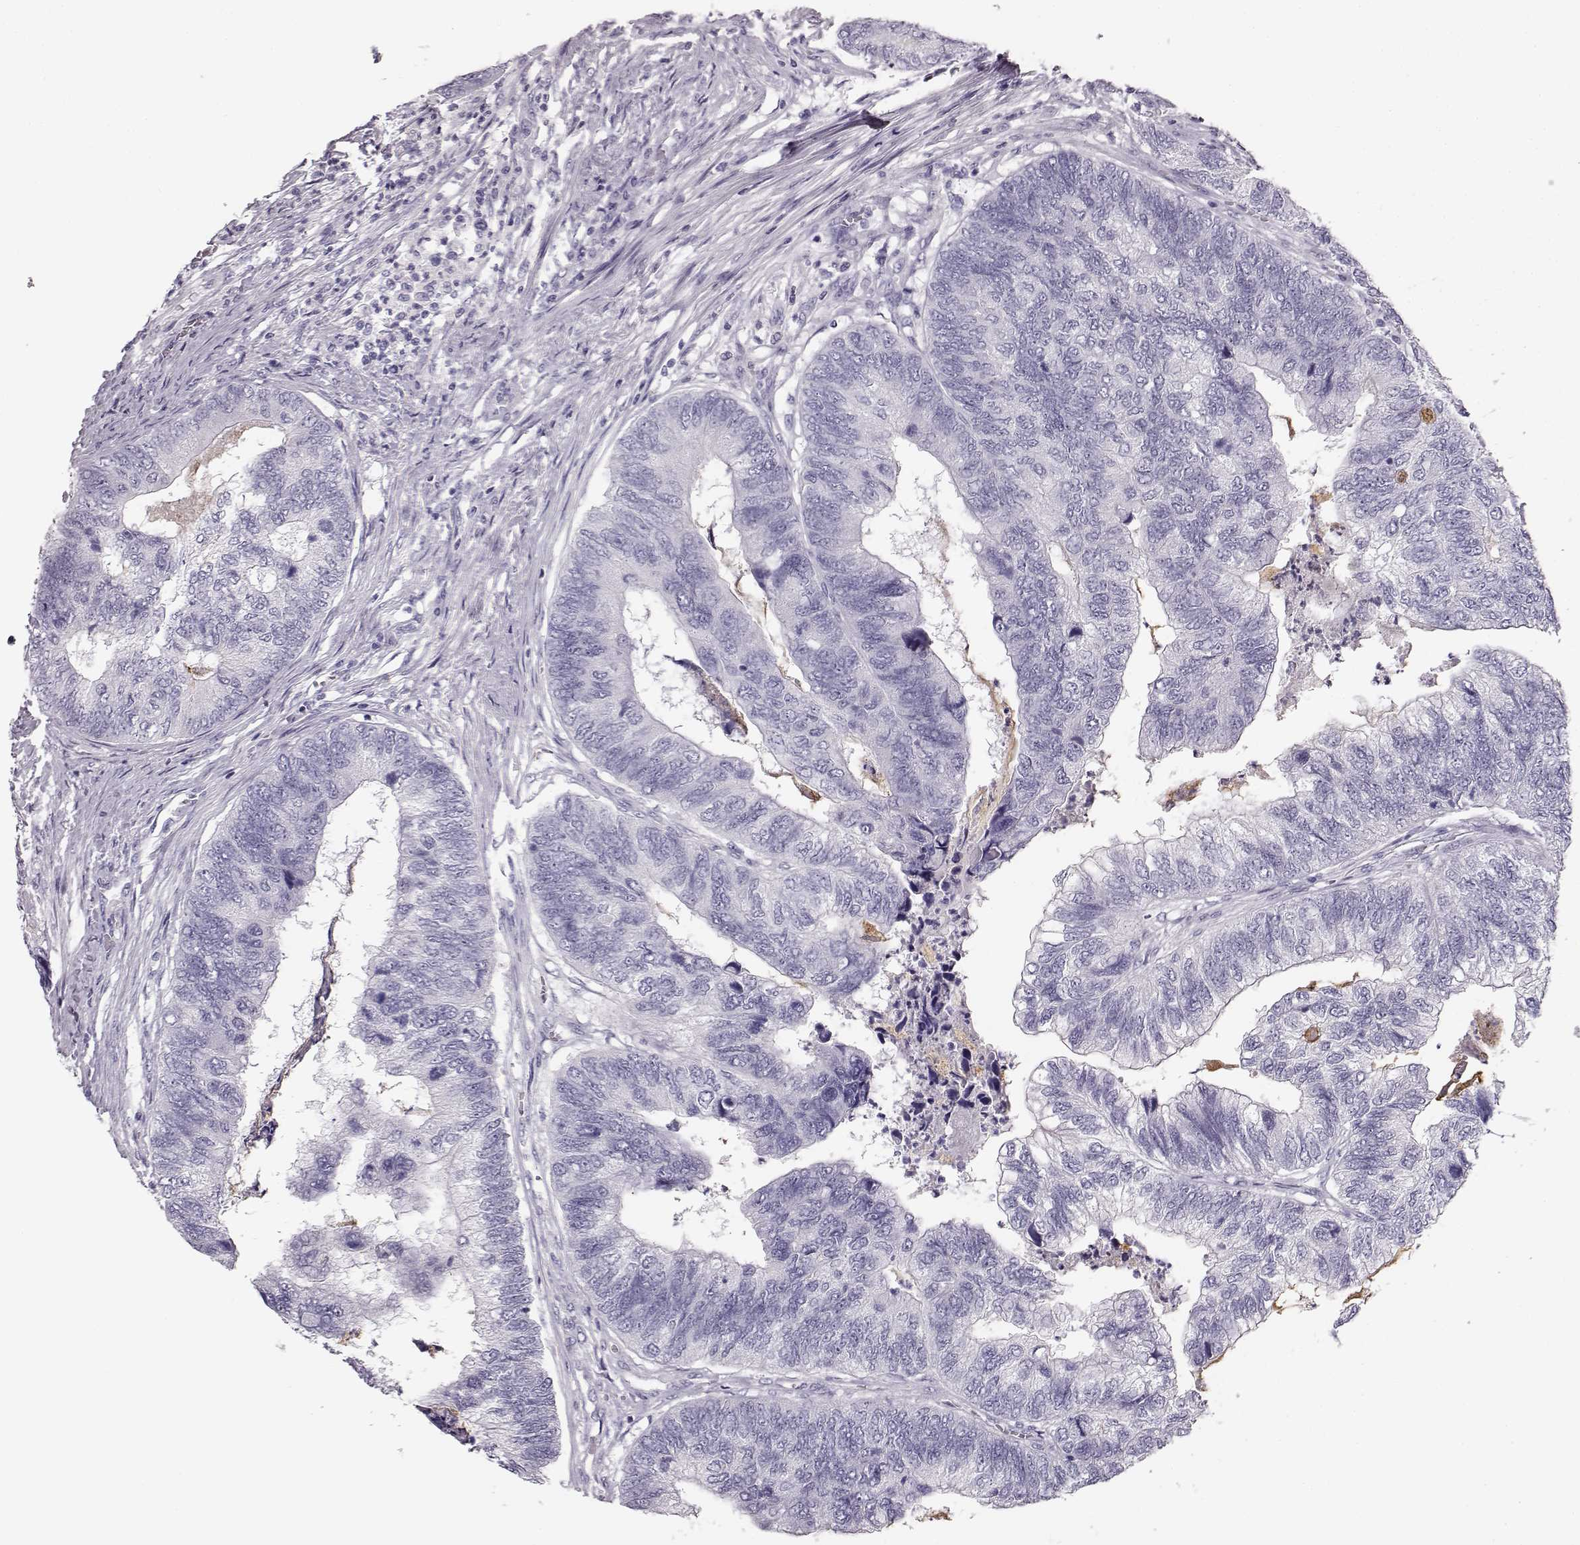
{"staining": {"intensity": "negative", "quantity": "none", "location": "none"}, "tissue": "colorectal cancer", "cell_type": "Tumor cells", "image_type": "cancer", "snomed": [{"axis": "morphology", "description": "Adenocarcinoma, NOS"}, {"axis": "topography", "description": "Colon"}], "caption": "A micrograph of adenocarcinoma (colorectal) stained for a protein displays no brown staining in tumor cells.", "gene": "NPTXR", "patient": {"sex": "female", "age": 67}}